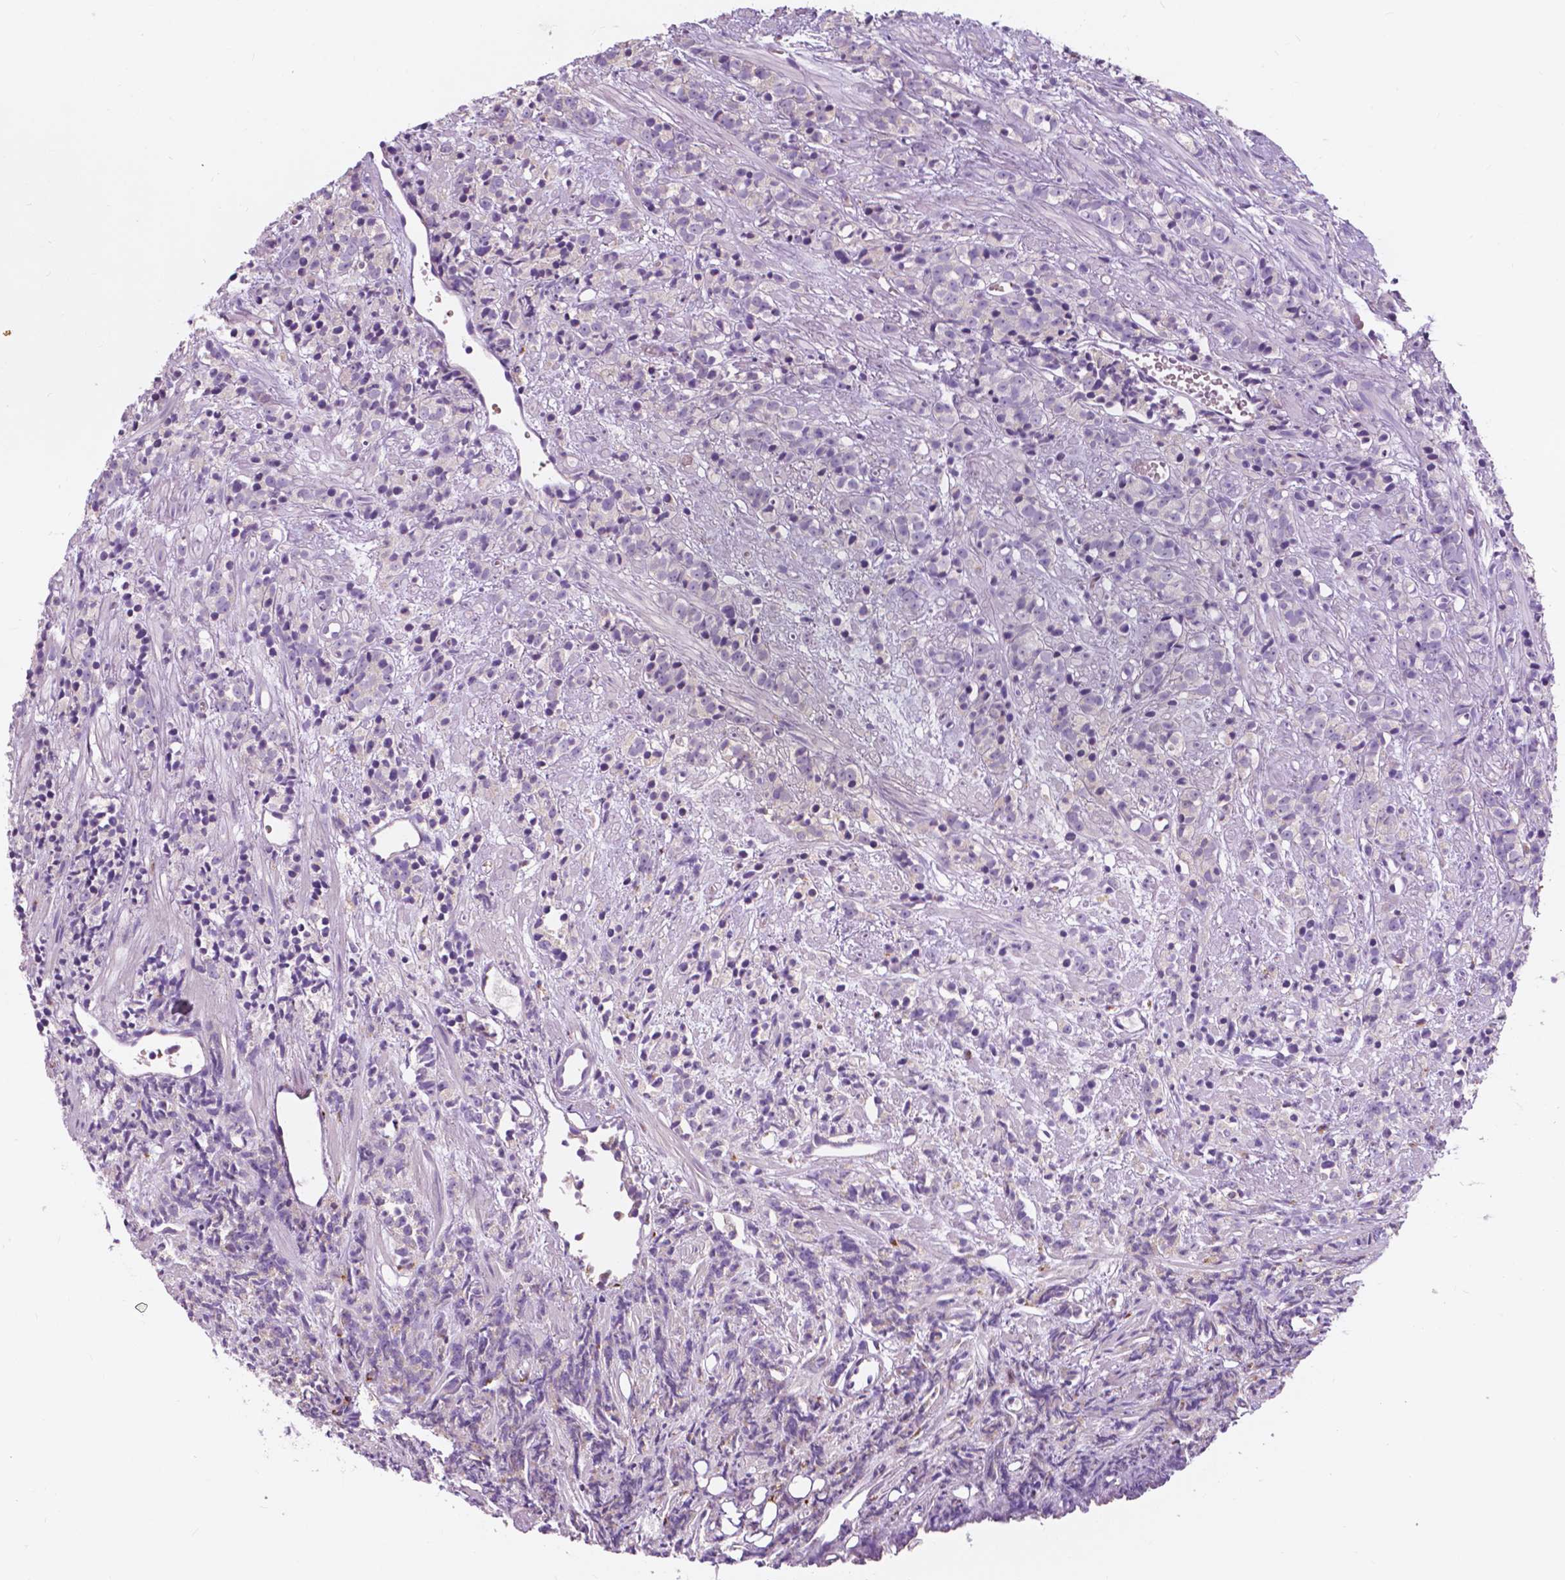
{"staining": {"intensity": "negative", "quantity": "none", "location": "none"}, "tissue": "prostate cancer", "cell_type": "Tumor cells", "image_type": "cancer", "snomed": [{"axis": "morphology", "description": "Adenocarcinoma, High grade"}, {"axis": "topography", "description": "Prostate"}], "caption": "Tumor cells show no significant expression in prostate cancer.", "gene": "IREB2", "patient": {"sex": "male", "age": 81}}